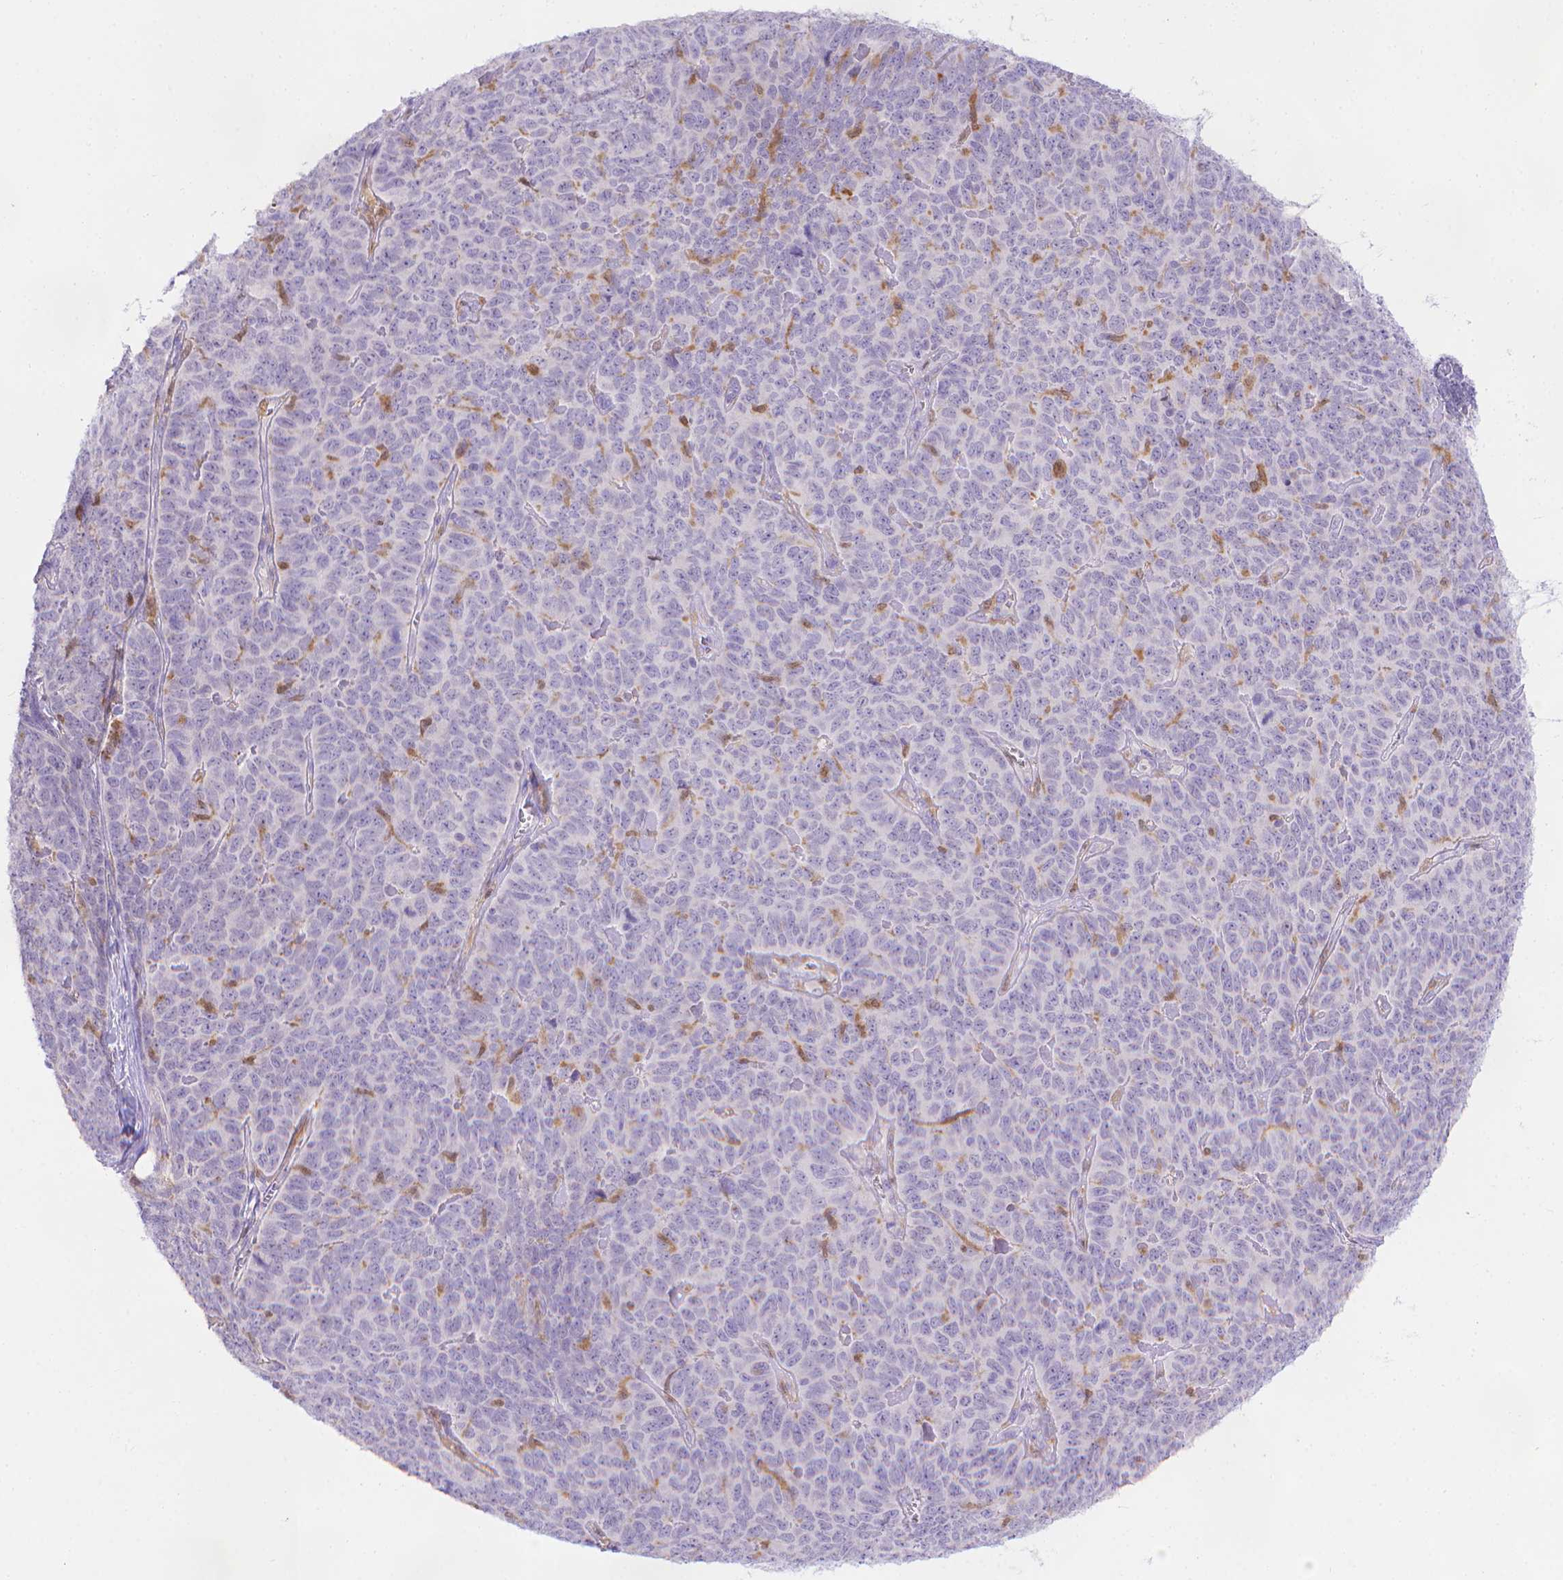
{"staining": {"intensity": "negative", "quantity": "none", "location": "none"}, "tissue": "skin cancer", "cell_type": "Tumor cells", "image_type": "cancer", "snomed": [{"axis": "morphology", "description": "Squamous cell carcinoma, NOS"}, {"axis": "topography", "description": "Skin"}, {"axis": "topography", "description": "Anal"}], "caption": "Immunohistochemical staining of human squamous cell carcinoma (skin) reveals no significant expression in tumor cells.", "gene": "FGD2", "patient": {"sex": "female", "age": 51}}